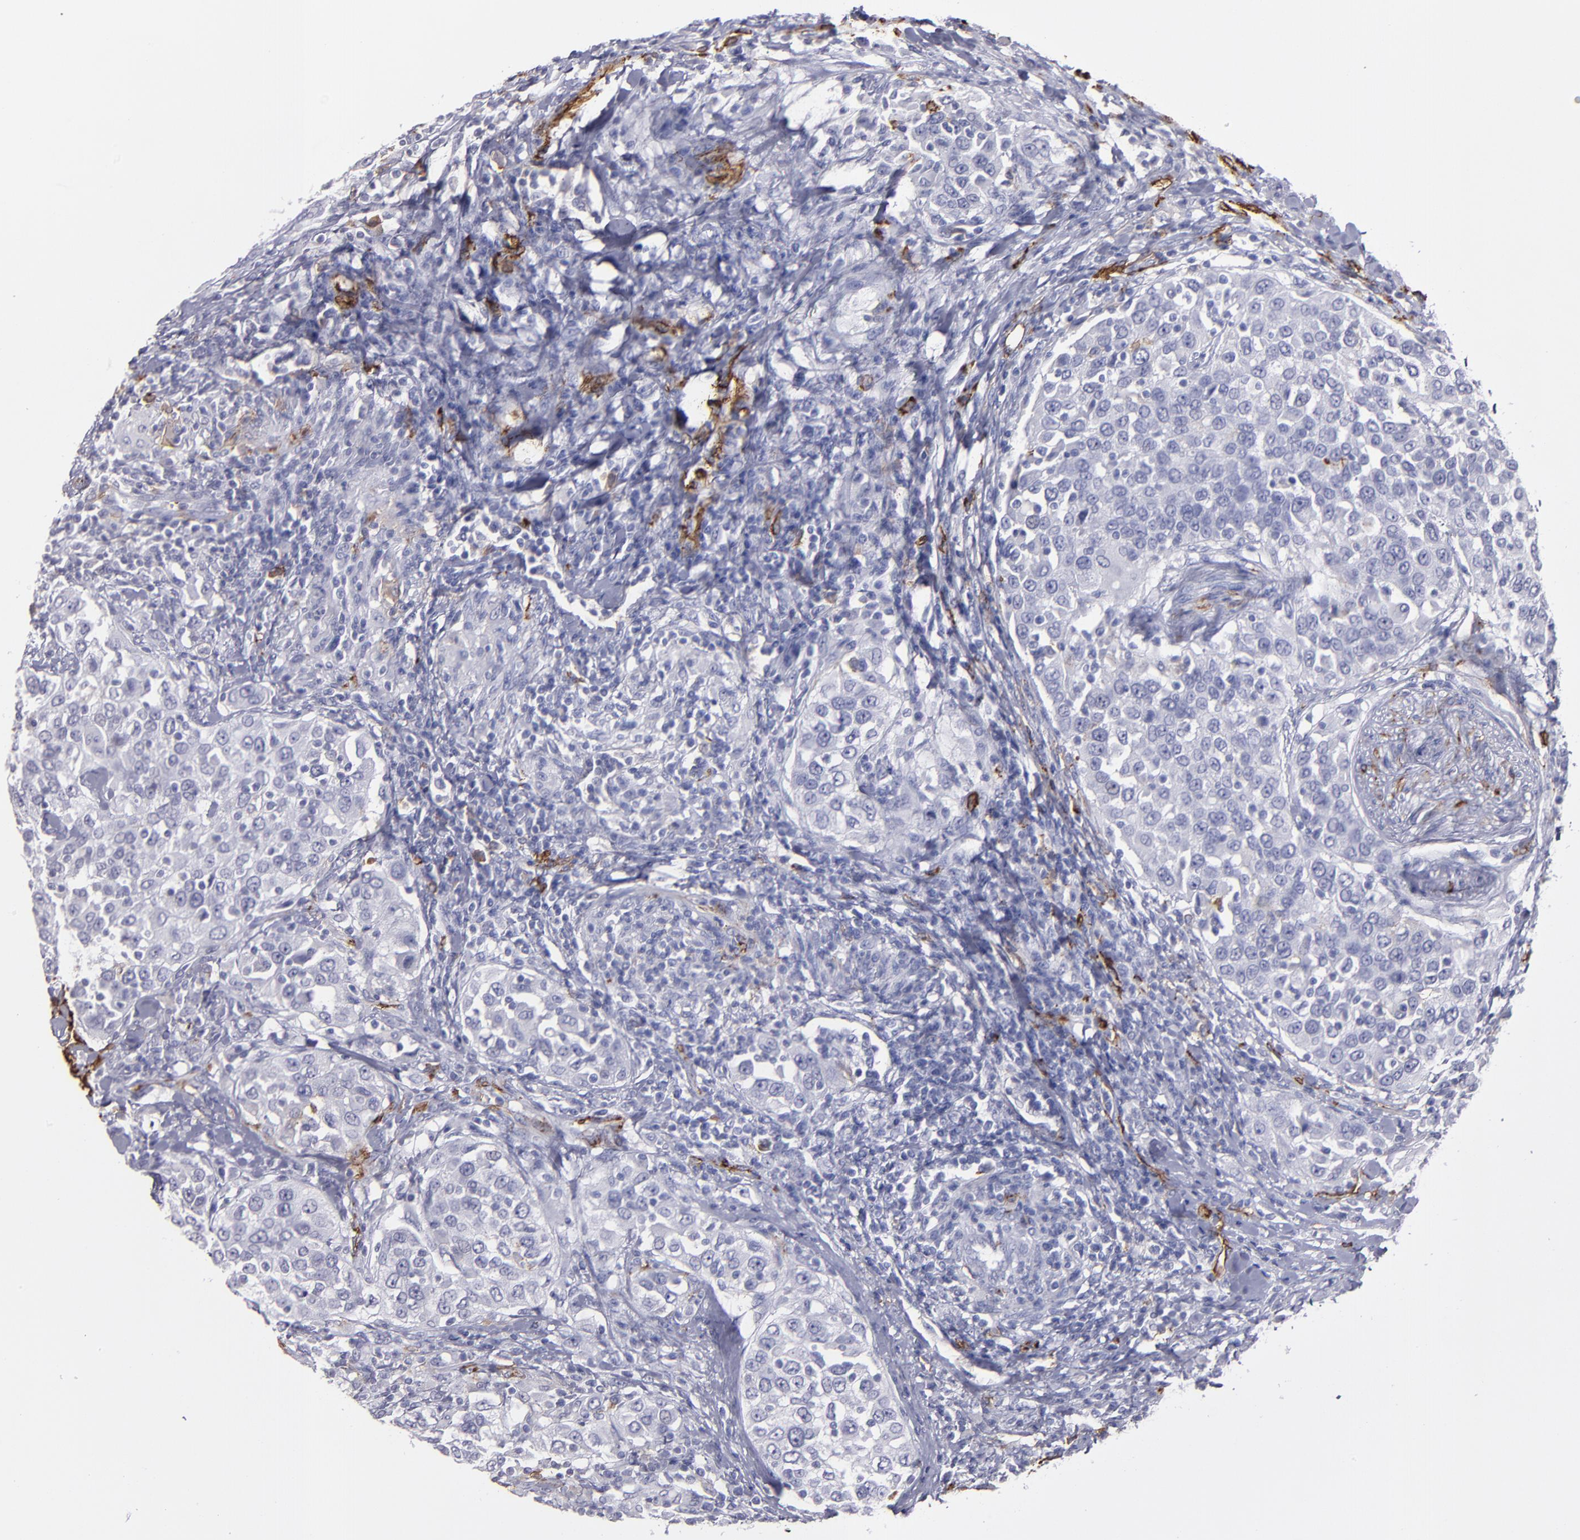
{"staining": {"intensity": "negative", "quantity": "none", "location": "none"}, "tissue": "urothelial cancer", "cell_type": "Tumor cells", "image_type": "cancer", "snomed": [{"axis": "morphology", "description": "Urothelial carcinoma, High grade"}, {"axis": "topography", "description": "Urinary bladder"}], "caption": "Micrograph shows no significant protein expression in tumor cells of urothelial cancer.", "gene": "CD36", "patient": {"sex": "female", "age": 80}}